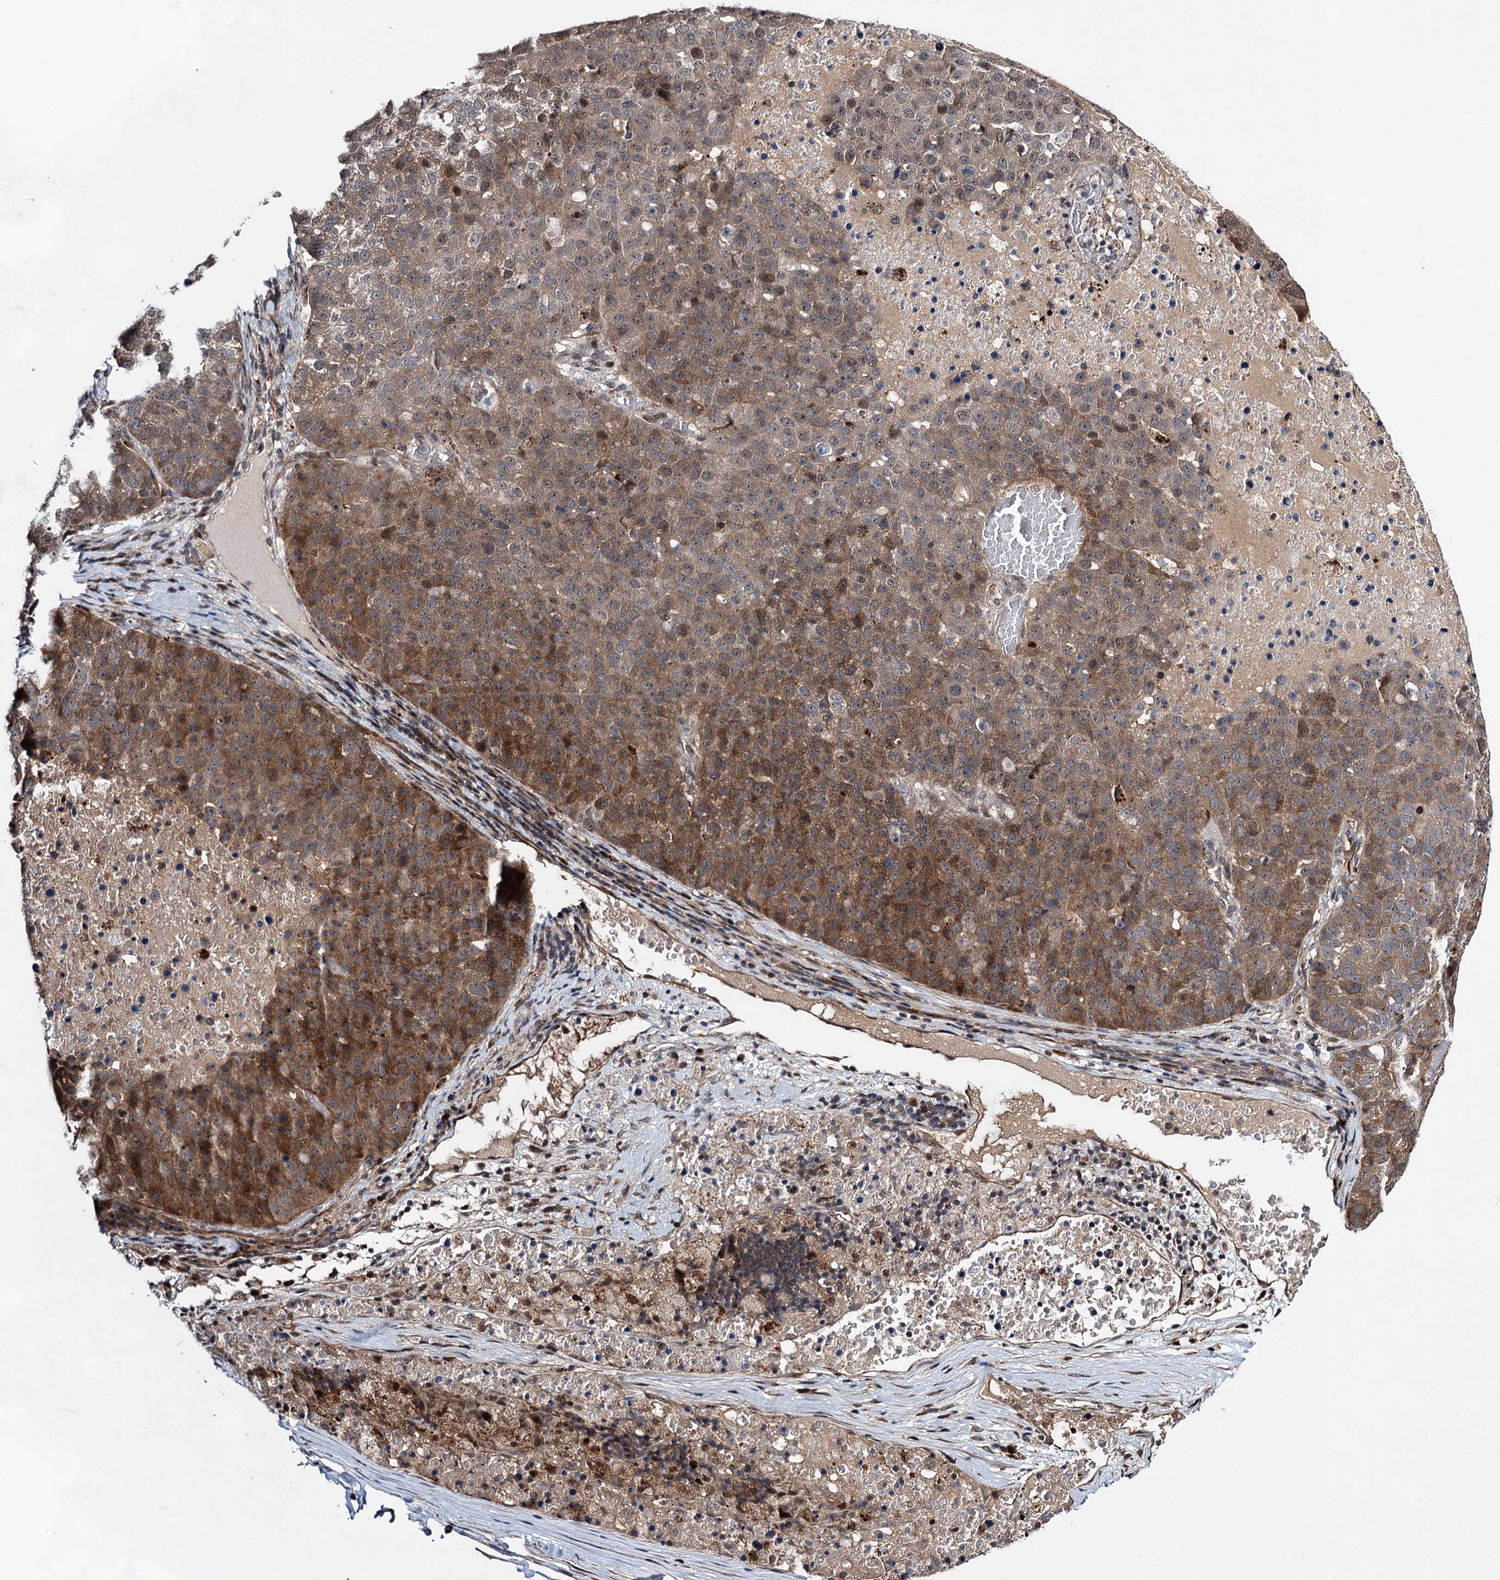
{"staining": {"intensity": "moderate", "quantity": ">75%", "location": "cytoplasmic/membranous"}, "tissue": "pancreatic cancer", "cell_type": "Tumor cells", "image_type": "cancer", "snomed": [{"axis": "morphology", "description": "Adenocarcinoma, NOS"}, {"axis": "topography", "description": "Pancreas"}], "caption": "This micrograph demonstrates immunohistochemistry (IHC) staining of pancreatic adenocarcinoma, with medium moderate cytoplasmic/membranous expression in about >75% of tumor cells.", "gene": "GPBP1", "patient": {"sex": "female", "age": 61}}